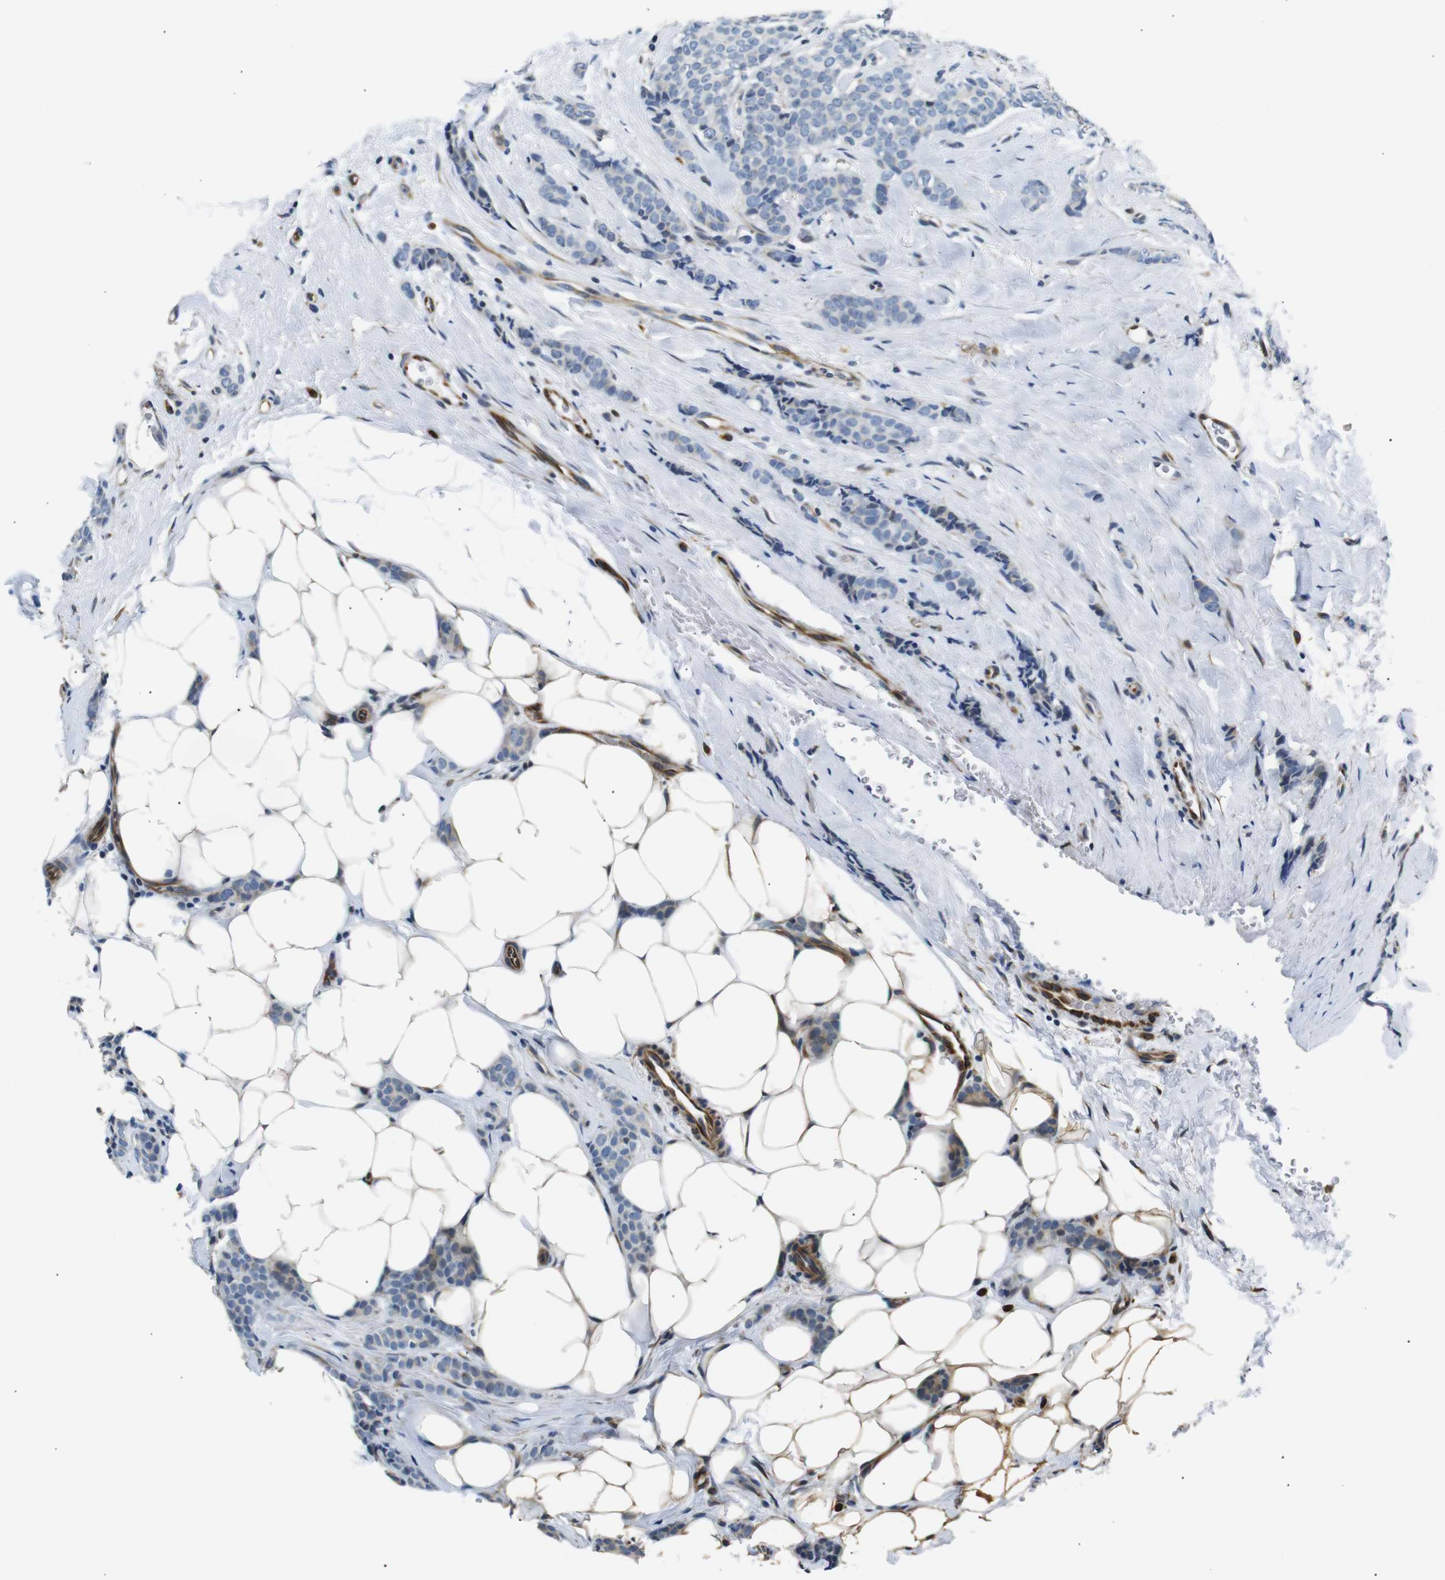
{"staining": {"intensity": "negative", "quantity": "none", "location": "none"}, "tissue": "breast cancer", "cell_type": "Tumor cells", "image_type": "cancer", "snomed": [{"axis": "morphology", "description": "Lobular carcinoma"}, {"axis": "topography", "description": "Skin"}, {"axis": "topography", "description": "Breast"}], "caption": "Tumor cells are negative for brown protein staining in breast cancer (lobular carcinoma). Brightfield microscopy of immunohistochemistry stained with DAB (3,3'-diaminobenzidine) (brown) and hematoxylin (blue), captured at high magnification.", "gene": "TAFA1", "patient": {"sex": "female", "age": 46}}